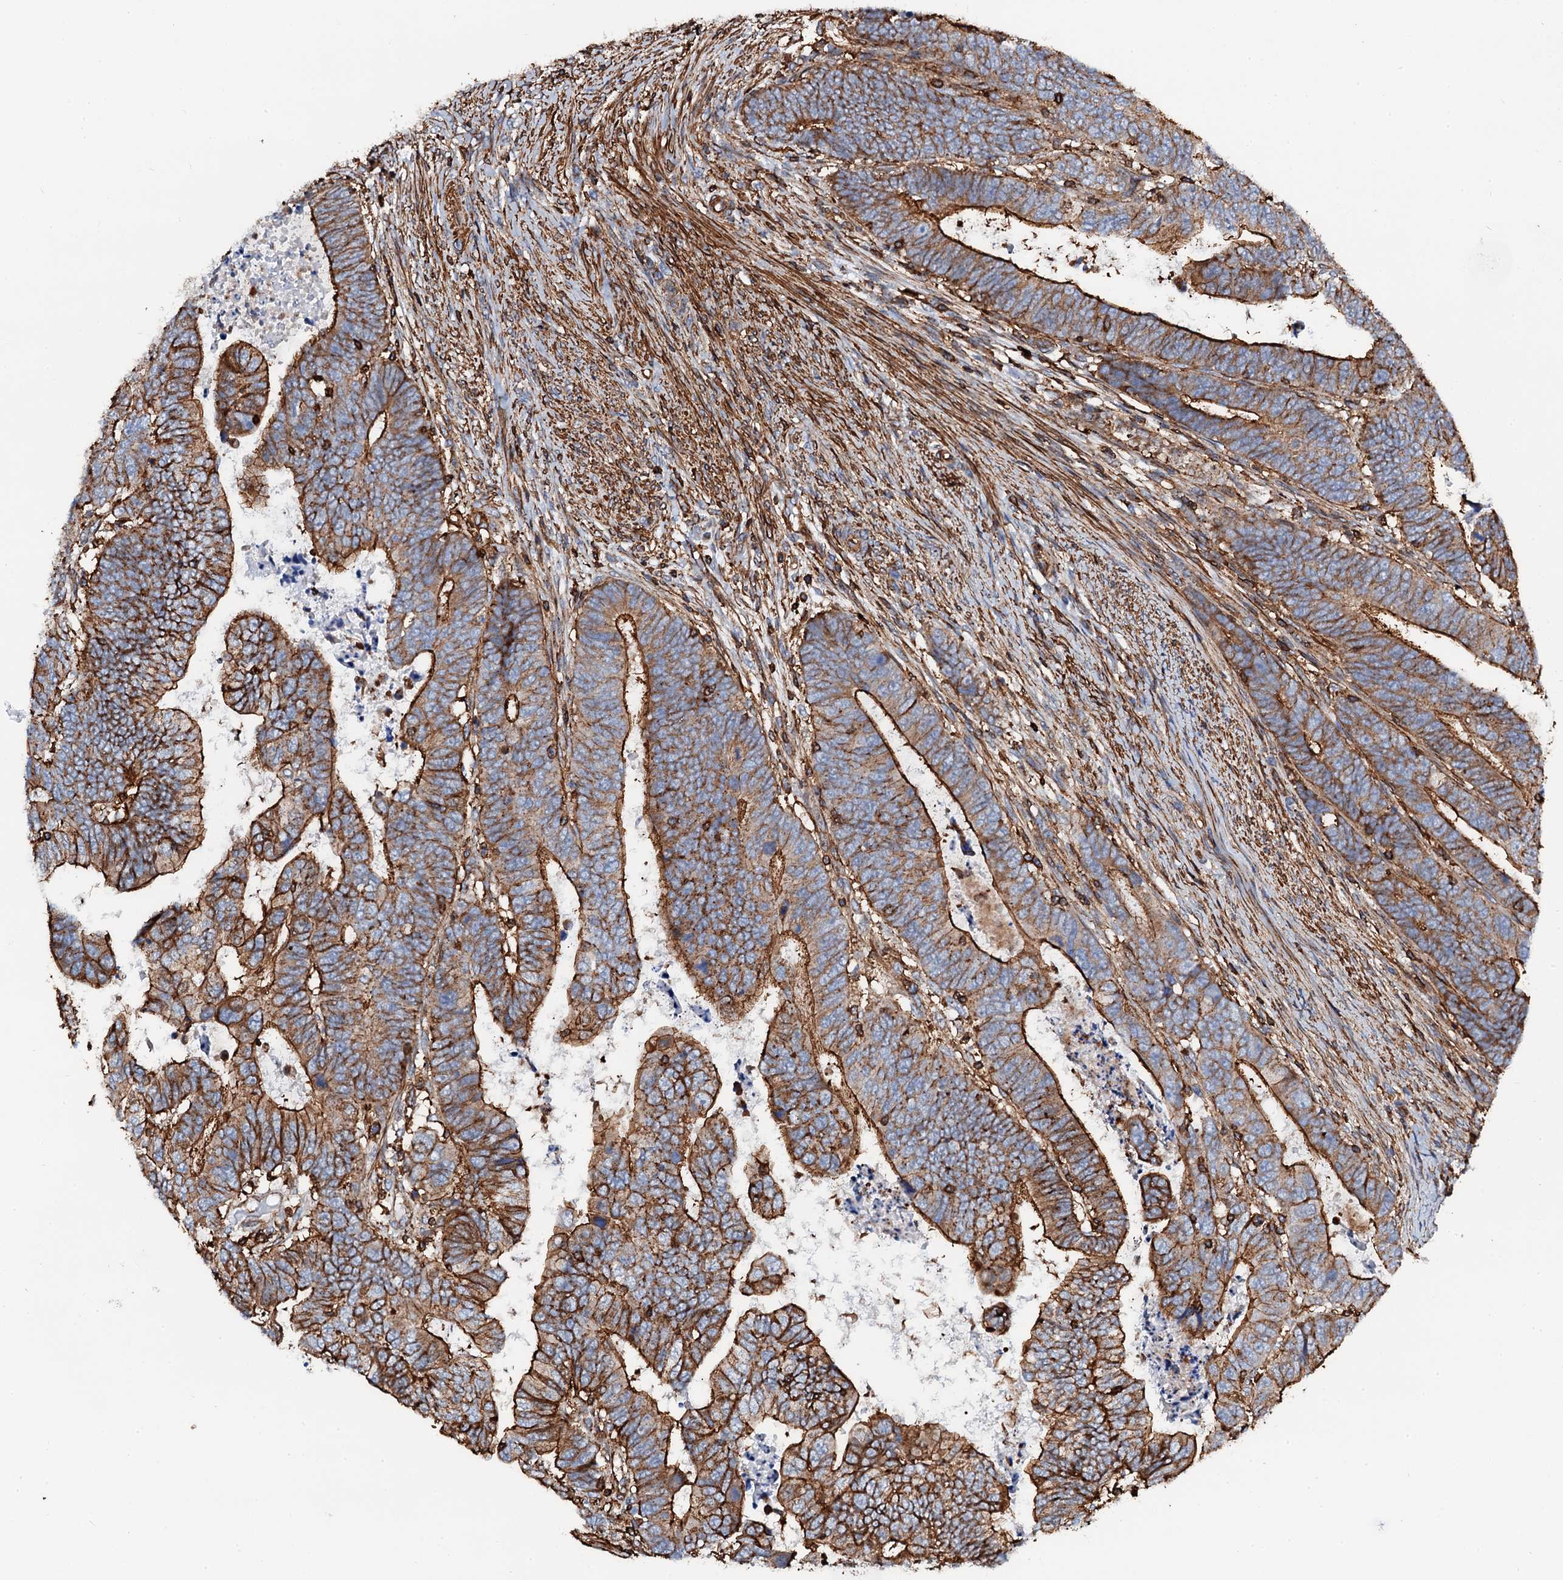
{"staining": {"intensity": "strong", "quantity": ">75%", "location": "cytoplasmic/membranous"}, "tissue": "colorectal cancer", "cell_type": "Tumor cells", "image_type": "cancer", "snomed": [{"axis": "morphology", "description": "Normal tissue, NOS"}, {"axis": "morphology", "description": "Adenocarcinoma, NOS"}, {"axis": "topography", "description": "Rectum"}], "caption": "Immunohistochemical staining of human colorectal adenocarcinoma reveals strong cytoplasmic/membranous protein staining in about >75% of tumor cells. Immunohistochemistry (ihc) stains the protein of interest in brown and the nuclei are stained blue.", "gene": "INTS10", "patient": {"sex": "female", "age": 65}}